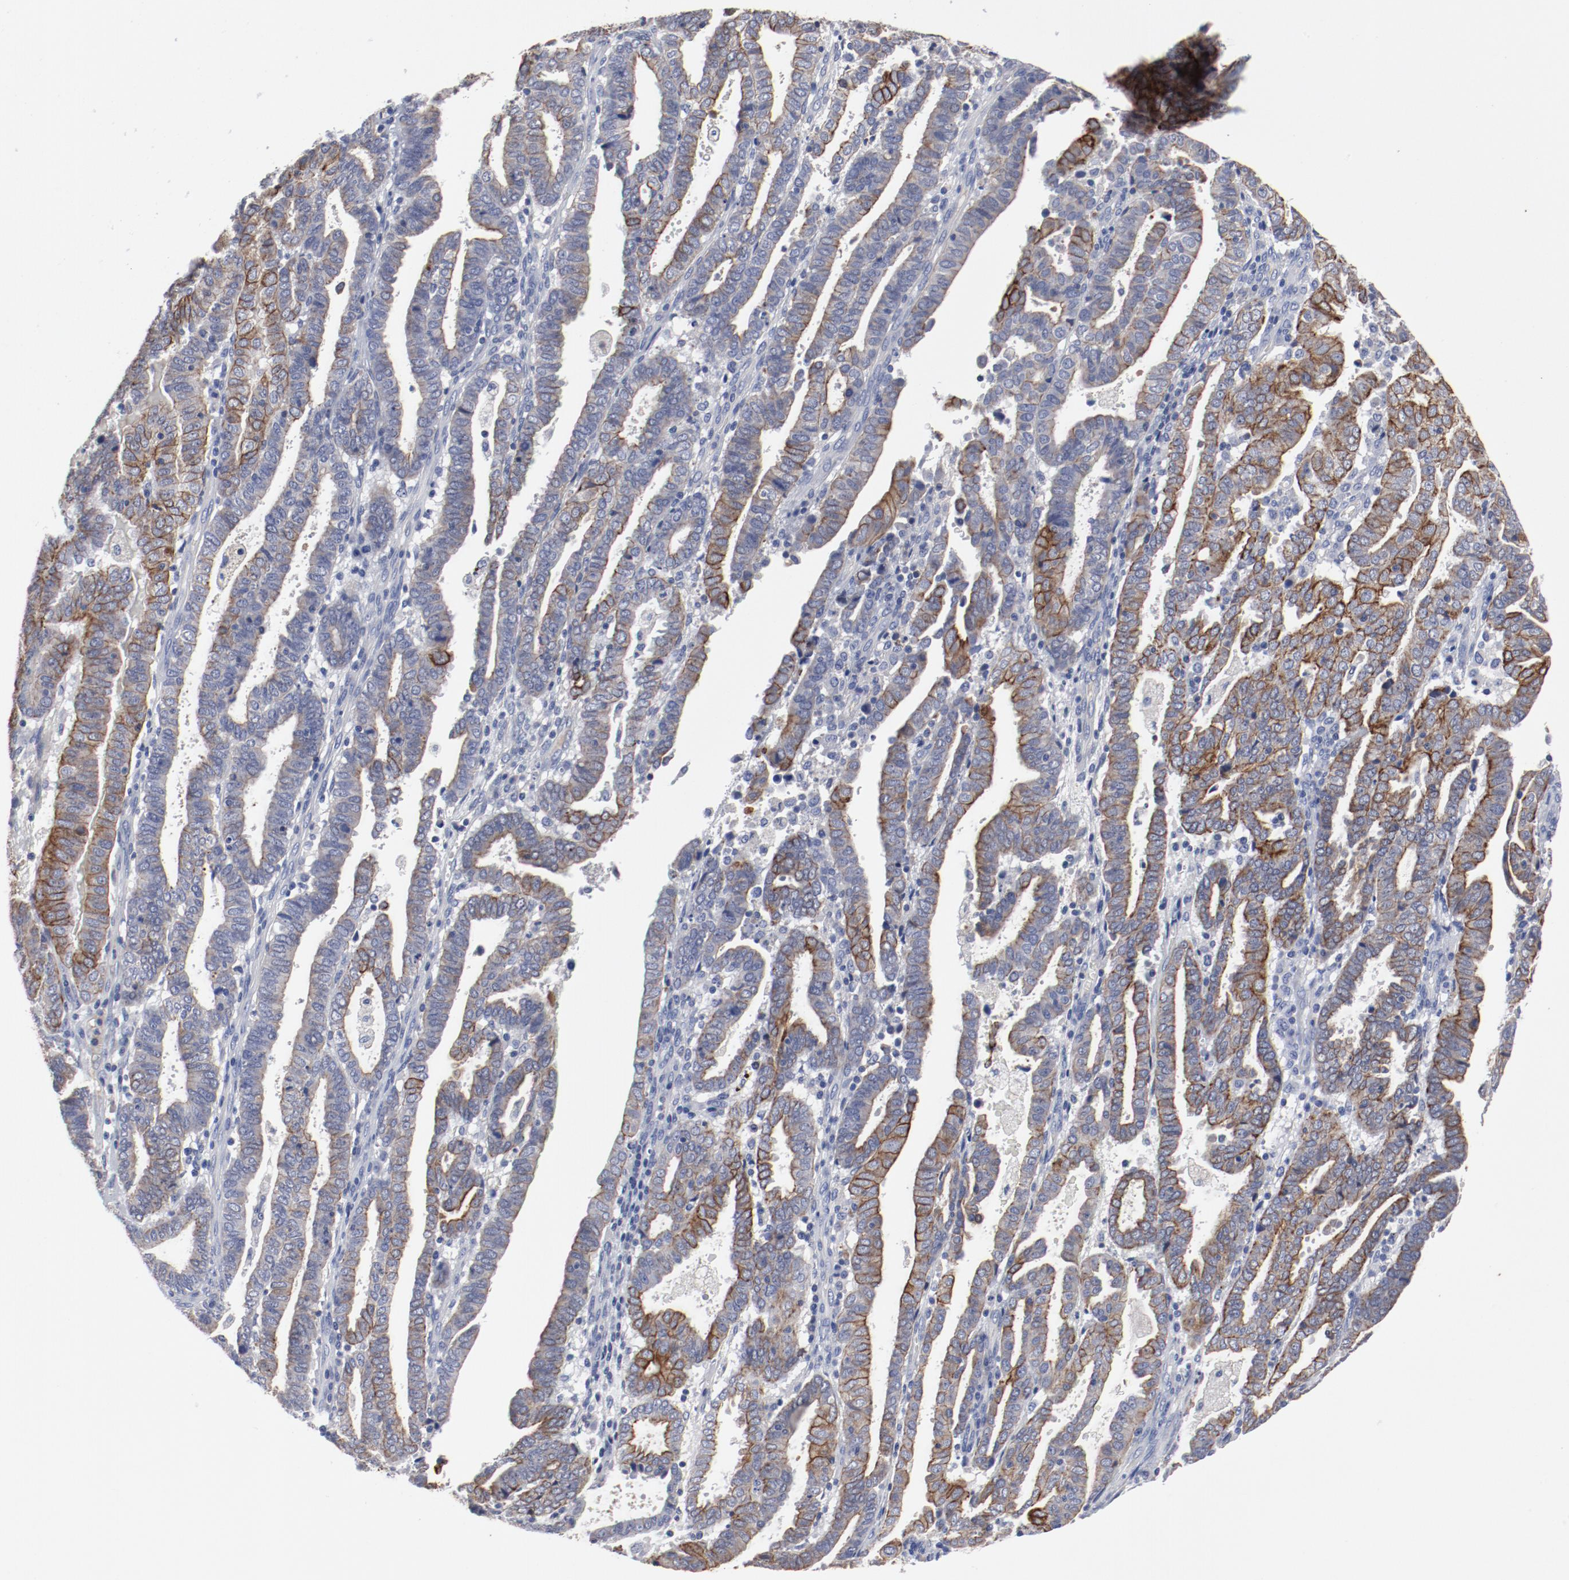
{"staining": {"intensity": "moderate", "quantity": ">75%", "location": "cytoplasmic/membranous"}, "tissue": "endometrial cancer", "cell_type": "Tumor cells", "image_type": "cancer", "snomed": [{"axis": "morphology", "description": "Adenocarcinoma, NOS"}, {"axis": "topography", "description": "Uterus"}], "caption": "Endometrial cancer (adenocarcinoma) was stained to show a protein in brown. There is medium levels of moderate cytoplasmic/membranous staining in approximately >75% of tumor cells.", "gene": "TSPAN6", "patient": {"sex": "female", "age": 83}}